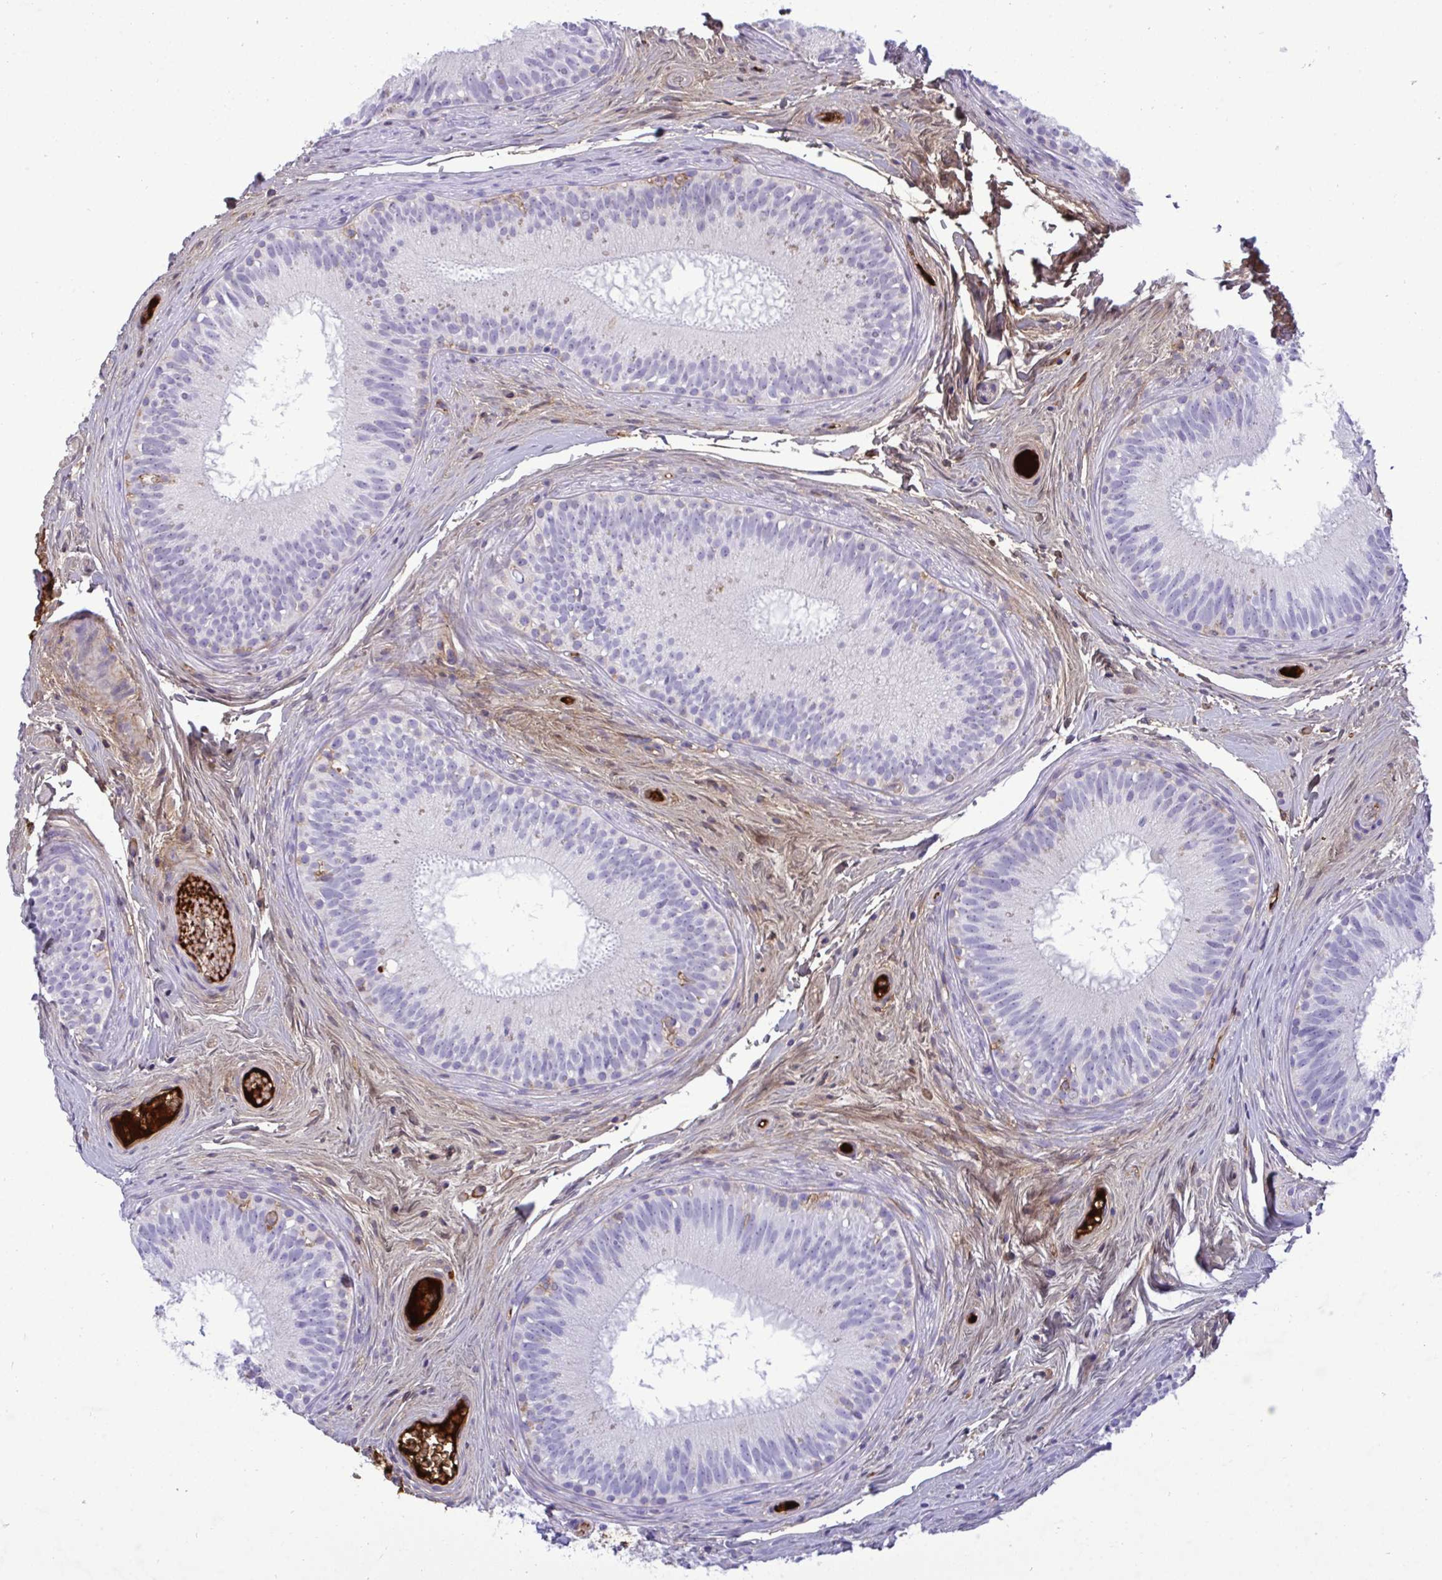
{"staining": {"intensity": "negative", "quantity": "none", "location": "none"}, "tissue": "epididymis", "cell_type": "Glandular cells", "image_type": "normal", "snomed": [{"axis": "morphology", "description": "Normal tissue, NOS"}, {"axis": "topography", "description": "Epididymis"}], "caption": "A histopathology image of epididymis stained for a protein displays no brown staining in glandular cells. (IHC, brightfield microscopy, high magnification).", "gene": "F2", "patient": {"sex": "male", "age": 44}}